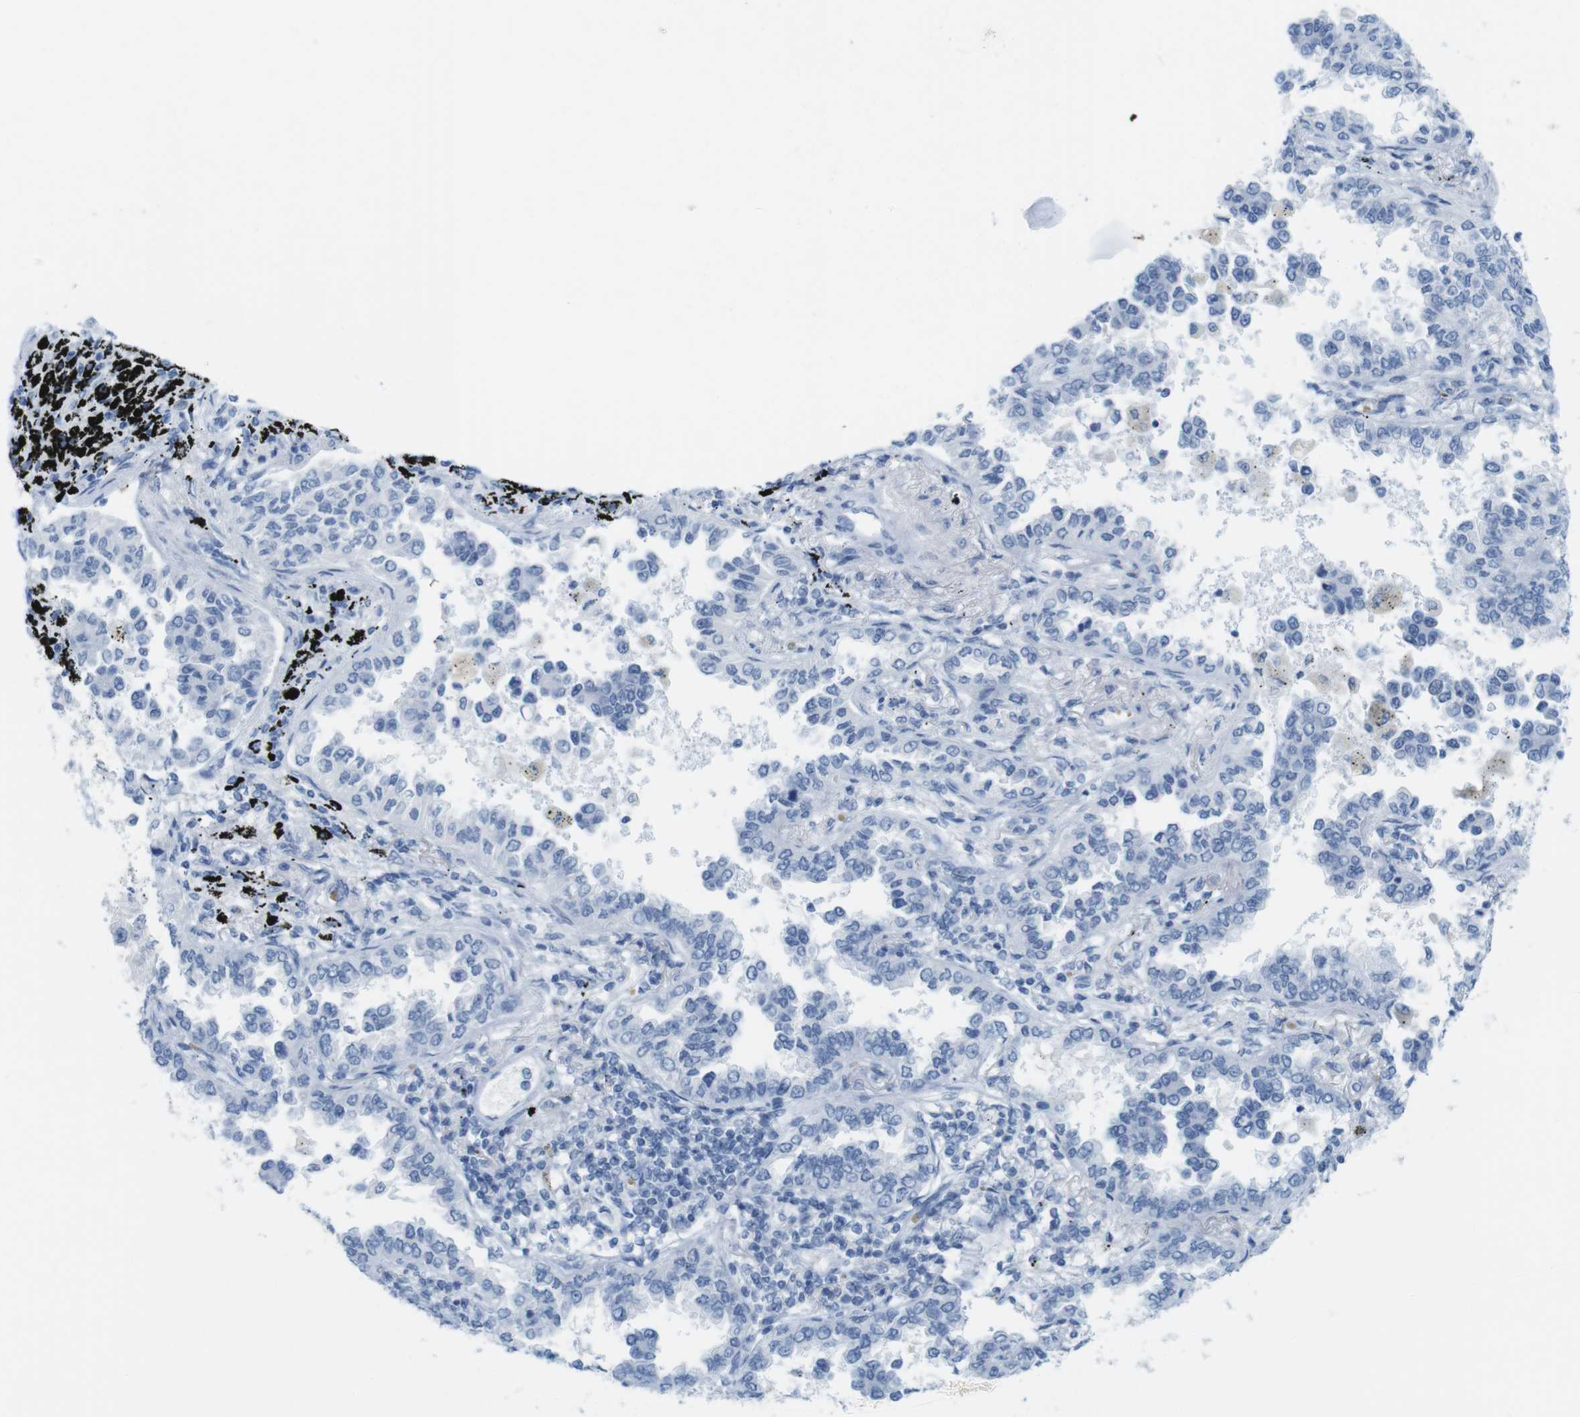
{"staining": {"intensity": "negative", "quantity": "none", "location": "none"}, "tissue": "lung cancer", "cell_type": "Tumor cells", "image_type": "cancer", "snomed": [{"axis": "morphology", "description": "Normal tissue, NOS"}, {"axis": "morphology", "description": "Adenocarcinoma, NOS"}, {"axis": "topography", "description": "Lung"}], "caption": "This is an immunohistochemistry histopathology image of human lung cancer. There is no expression in tumor cells.", "gene": "TNNT2", "patient": {"sex": "male", "age": 59}}